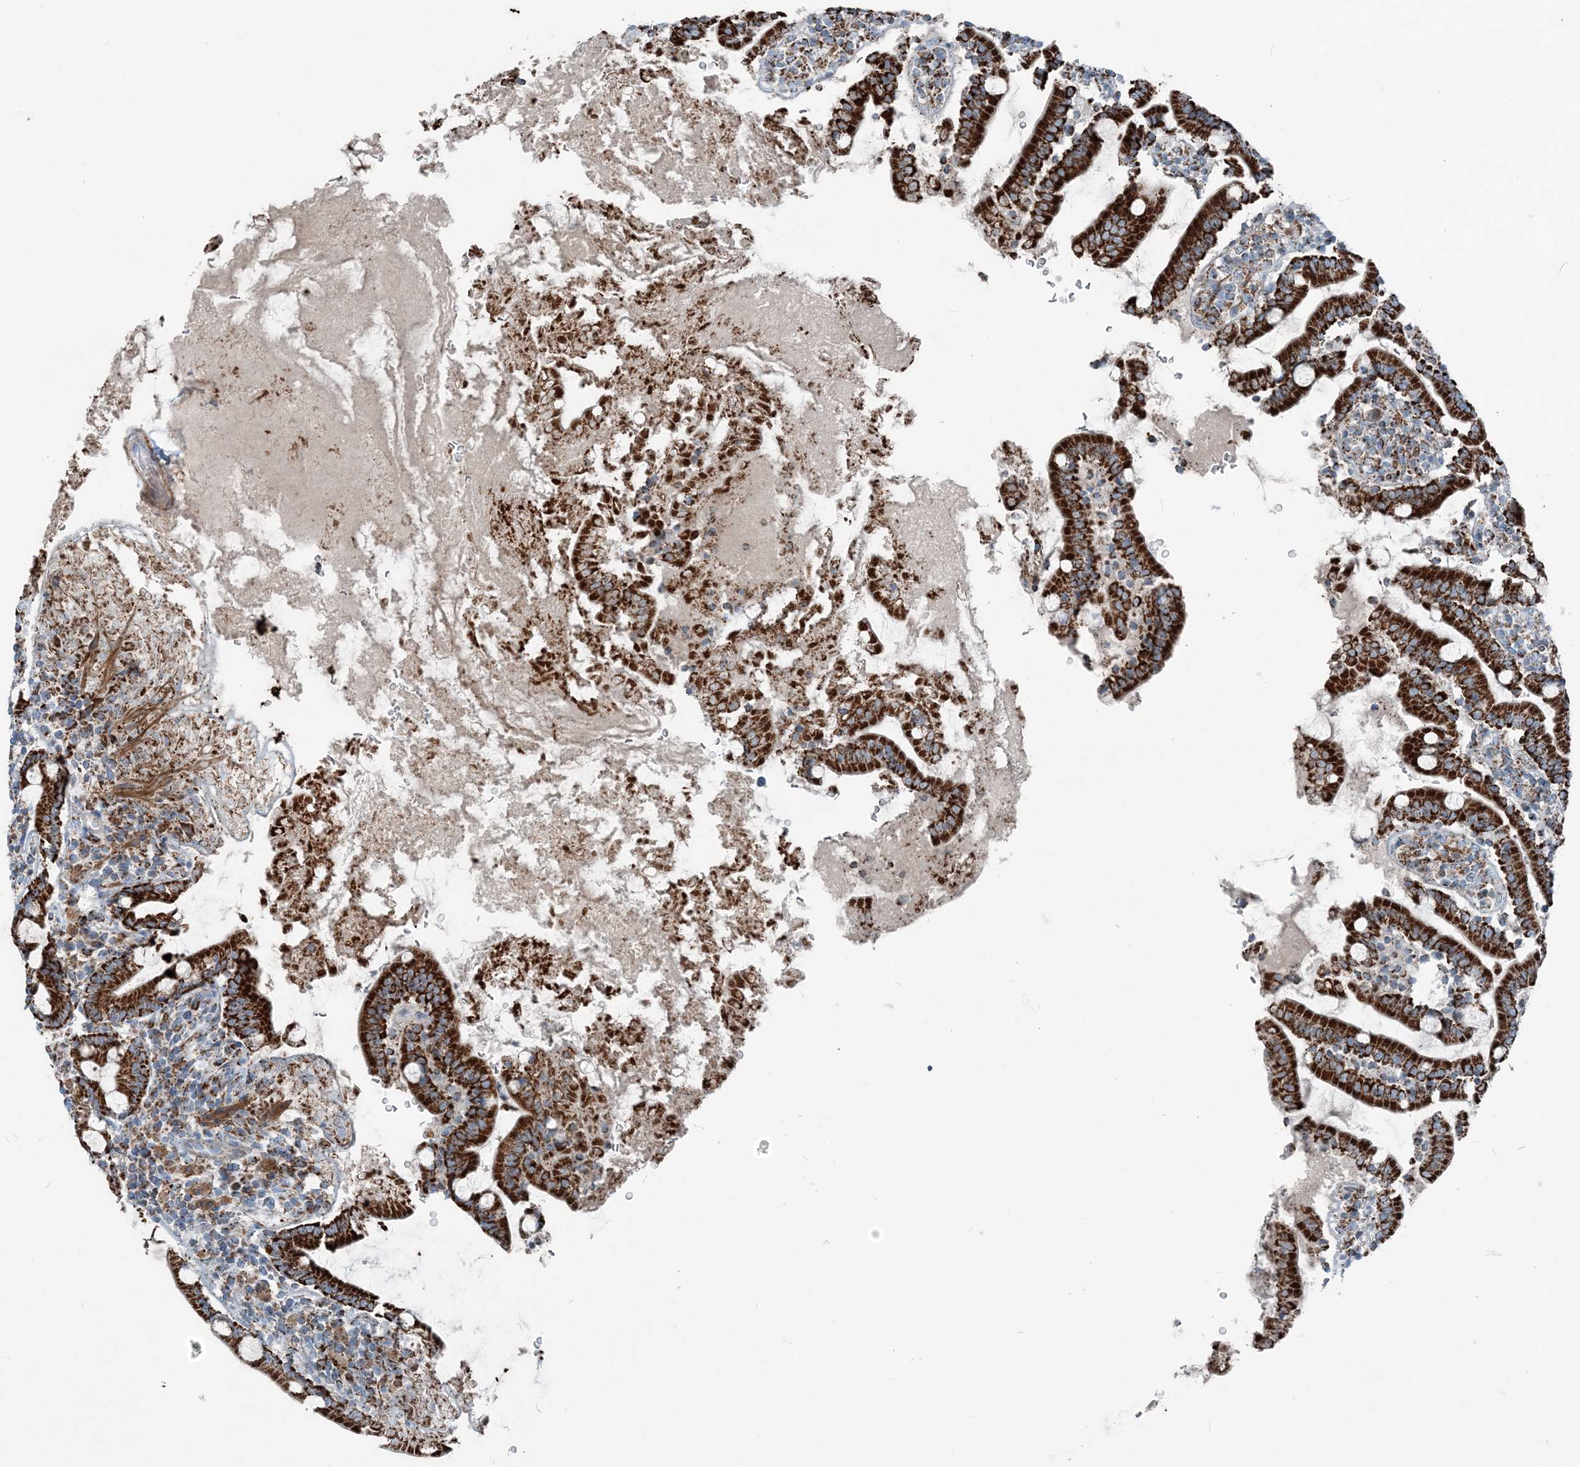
{"staining": {"intensity": "strong", "quantity": "25%-75%", "location": "cytoplasmic/membranous"}, "tissue": "duodenum", "cell_type": "Glandular cells", "image_type": "normal", "snomed": [{"axis": "morphology", "description": "Normal tissue, NOS"}, {"axis": "topography", "description": "Duodenum"}], "caption": "Immunohistochemical staining of normal human duodenum shows strong cytoplasmic/membranous protein staining in approximately 25%-75% of glandular cells.", "gene": "INTU", "patient": {"sex": "male", "age": 35}}